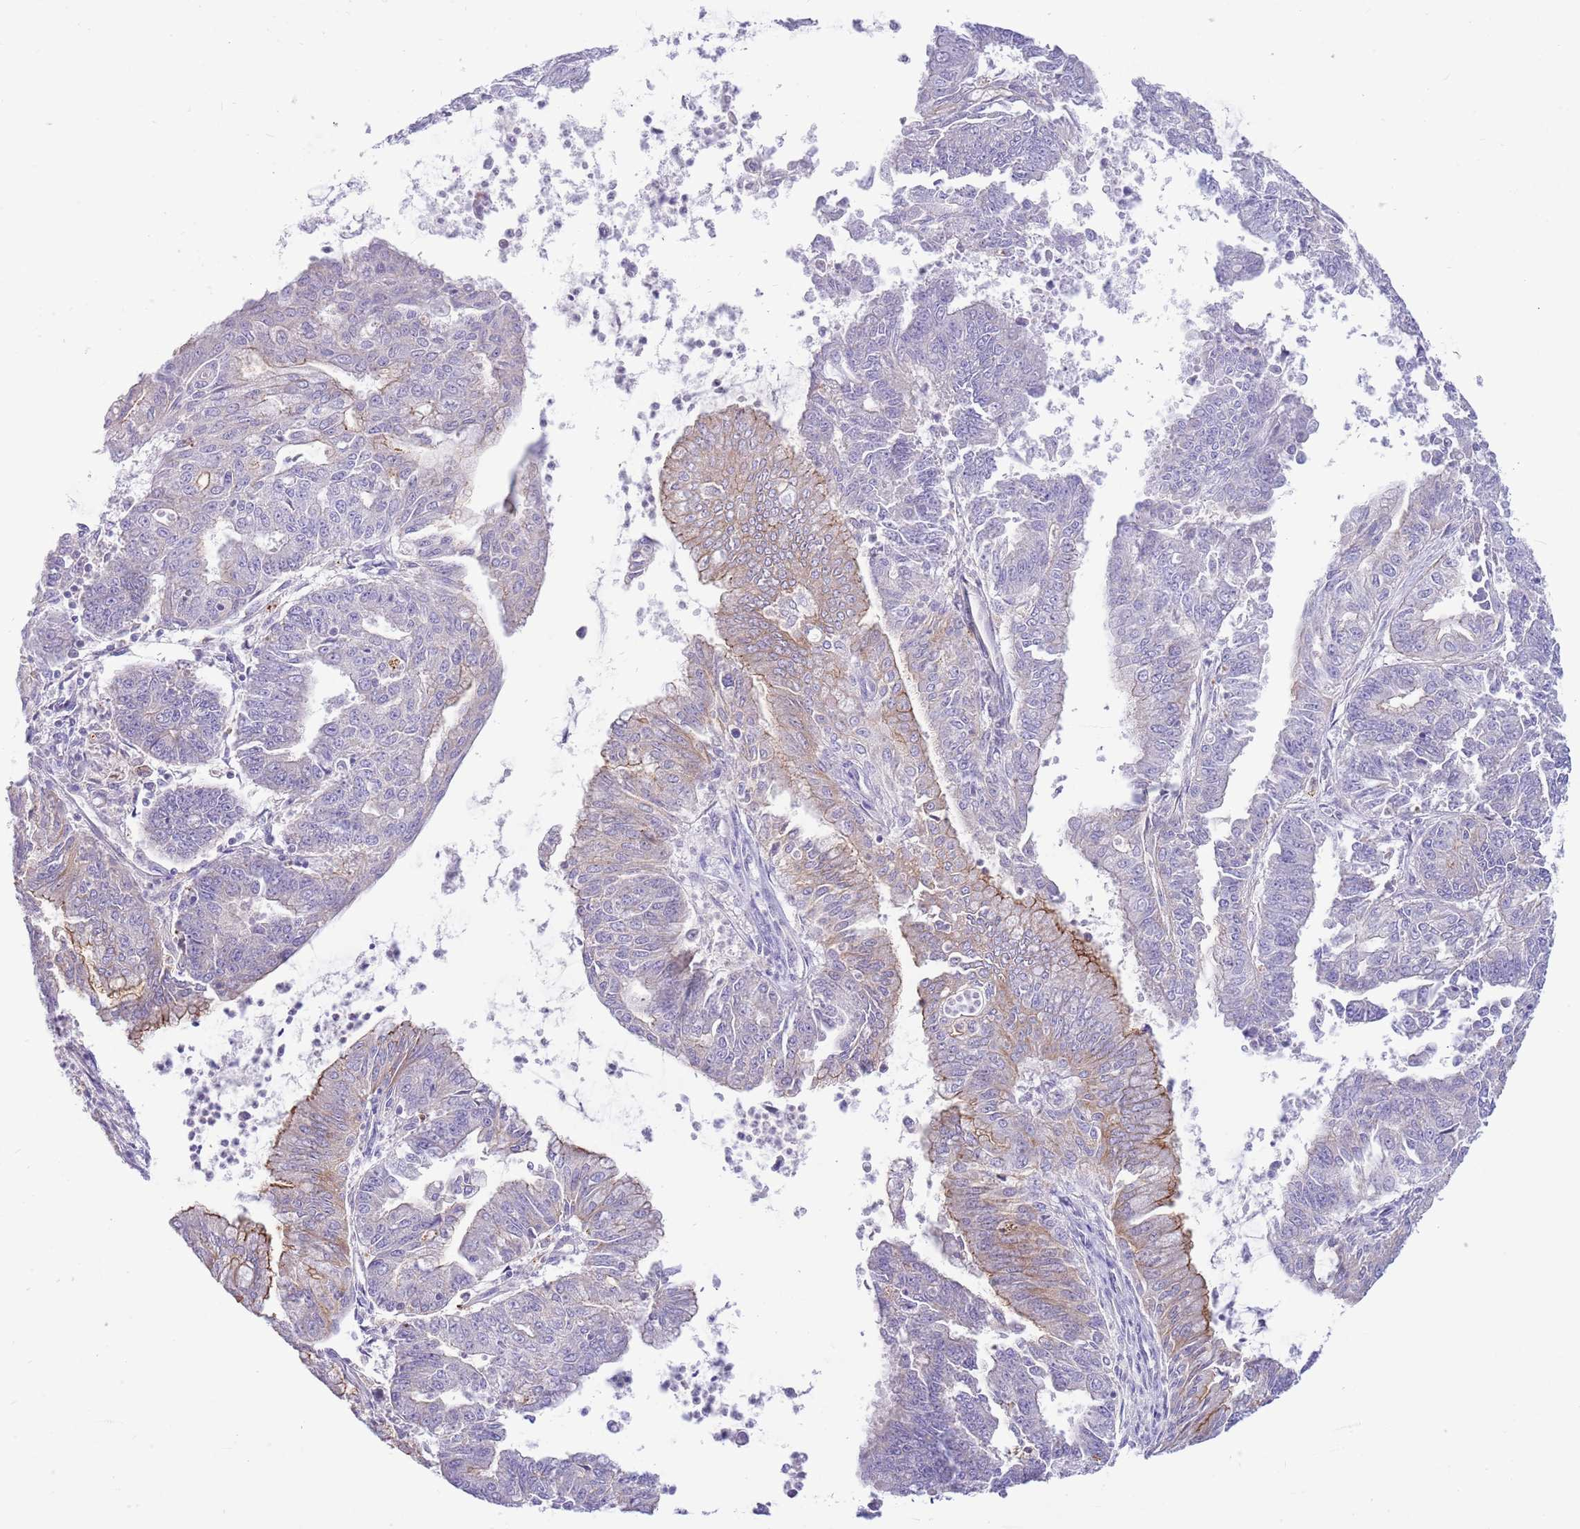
{"staining": {"intensity": "moderate", "quantity": "<25%", "location": "cytoplasmic/membranous"}, "tissue": "endometrial cancer", "cell_type": "Tumor cells", "image_type": "cancer", "snomed": [{"axis": "morphology", "description": "Adenocarcinoma, NOS"}, {"axis": "topography", "description": "Endometrium"}], "caption": "Moderate cytoplasmic/membranous staining for a protein is present in approximately <25% of tumor cells of endometrial cancer (adenocarcinoma) using immunohistochemistry (IHC).", "gene": "DDHD1", "patient": {"sex": "female", "age": 73}}